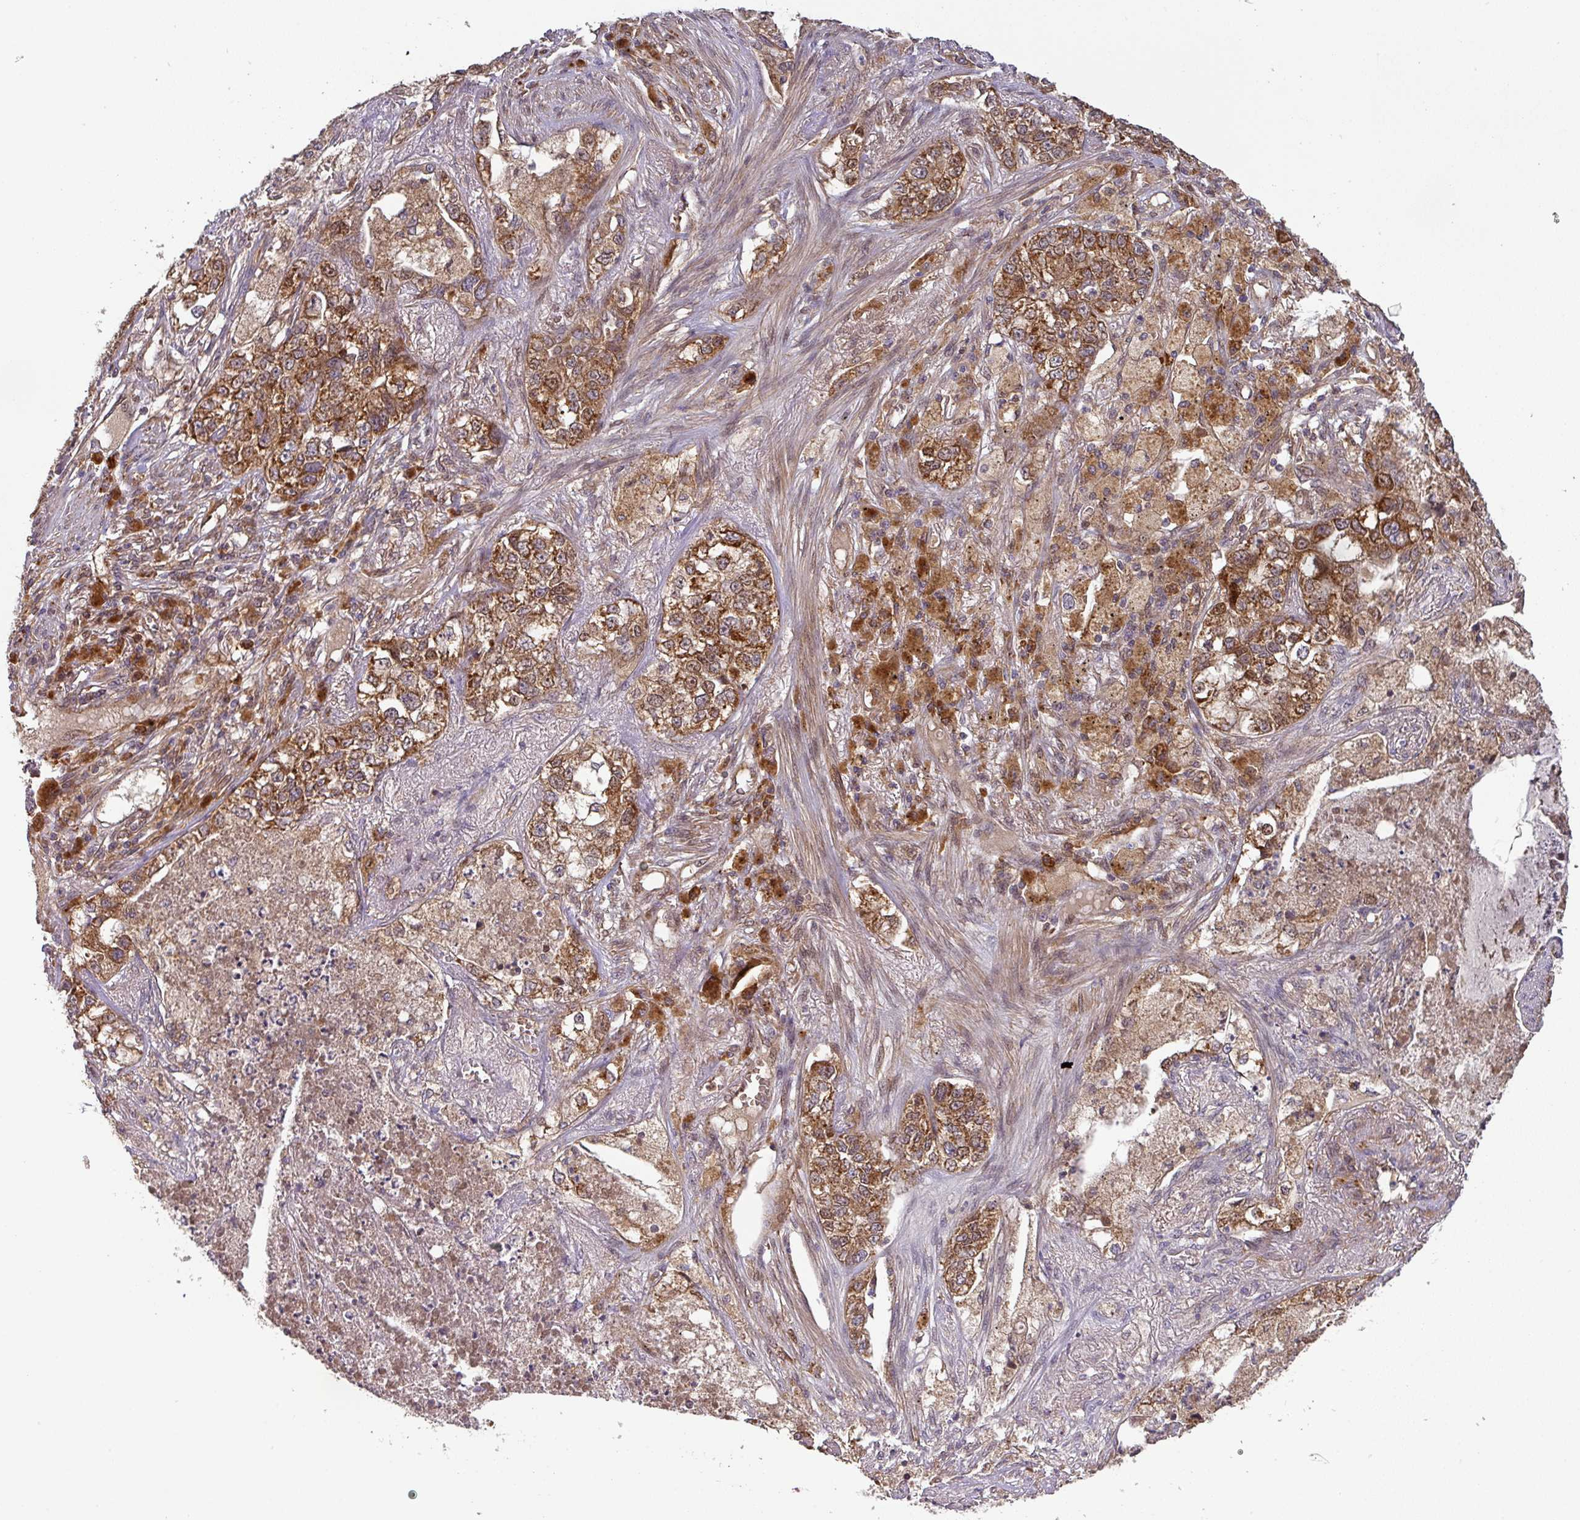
{"staining": {"intensity": "moderate", "quantity": ">75%", "location": "cytoplasmic/membranous"}, "tissue": "lung cancer", "cell_type": "Tumor cells", "image_type": "cancer", "snomed": [{"axis": "morphology", "description": "Adenocarcinoma, NOS"}, {"axis": "topography", "description": "Lung"}], "caption": "Lung cancer tissue exhibits moderate cytoplasmic/membranous expression in approximately >75% of tumor cells", "gene": "MALSU1", "patient": {"sex": "male", "age": 49}}